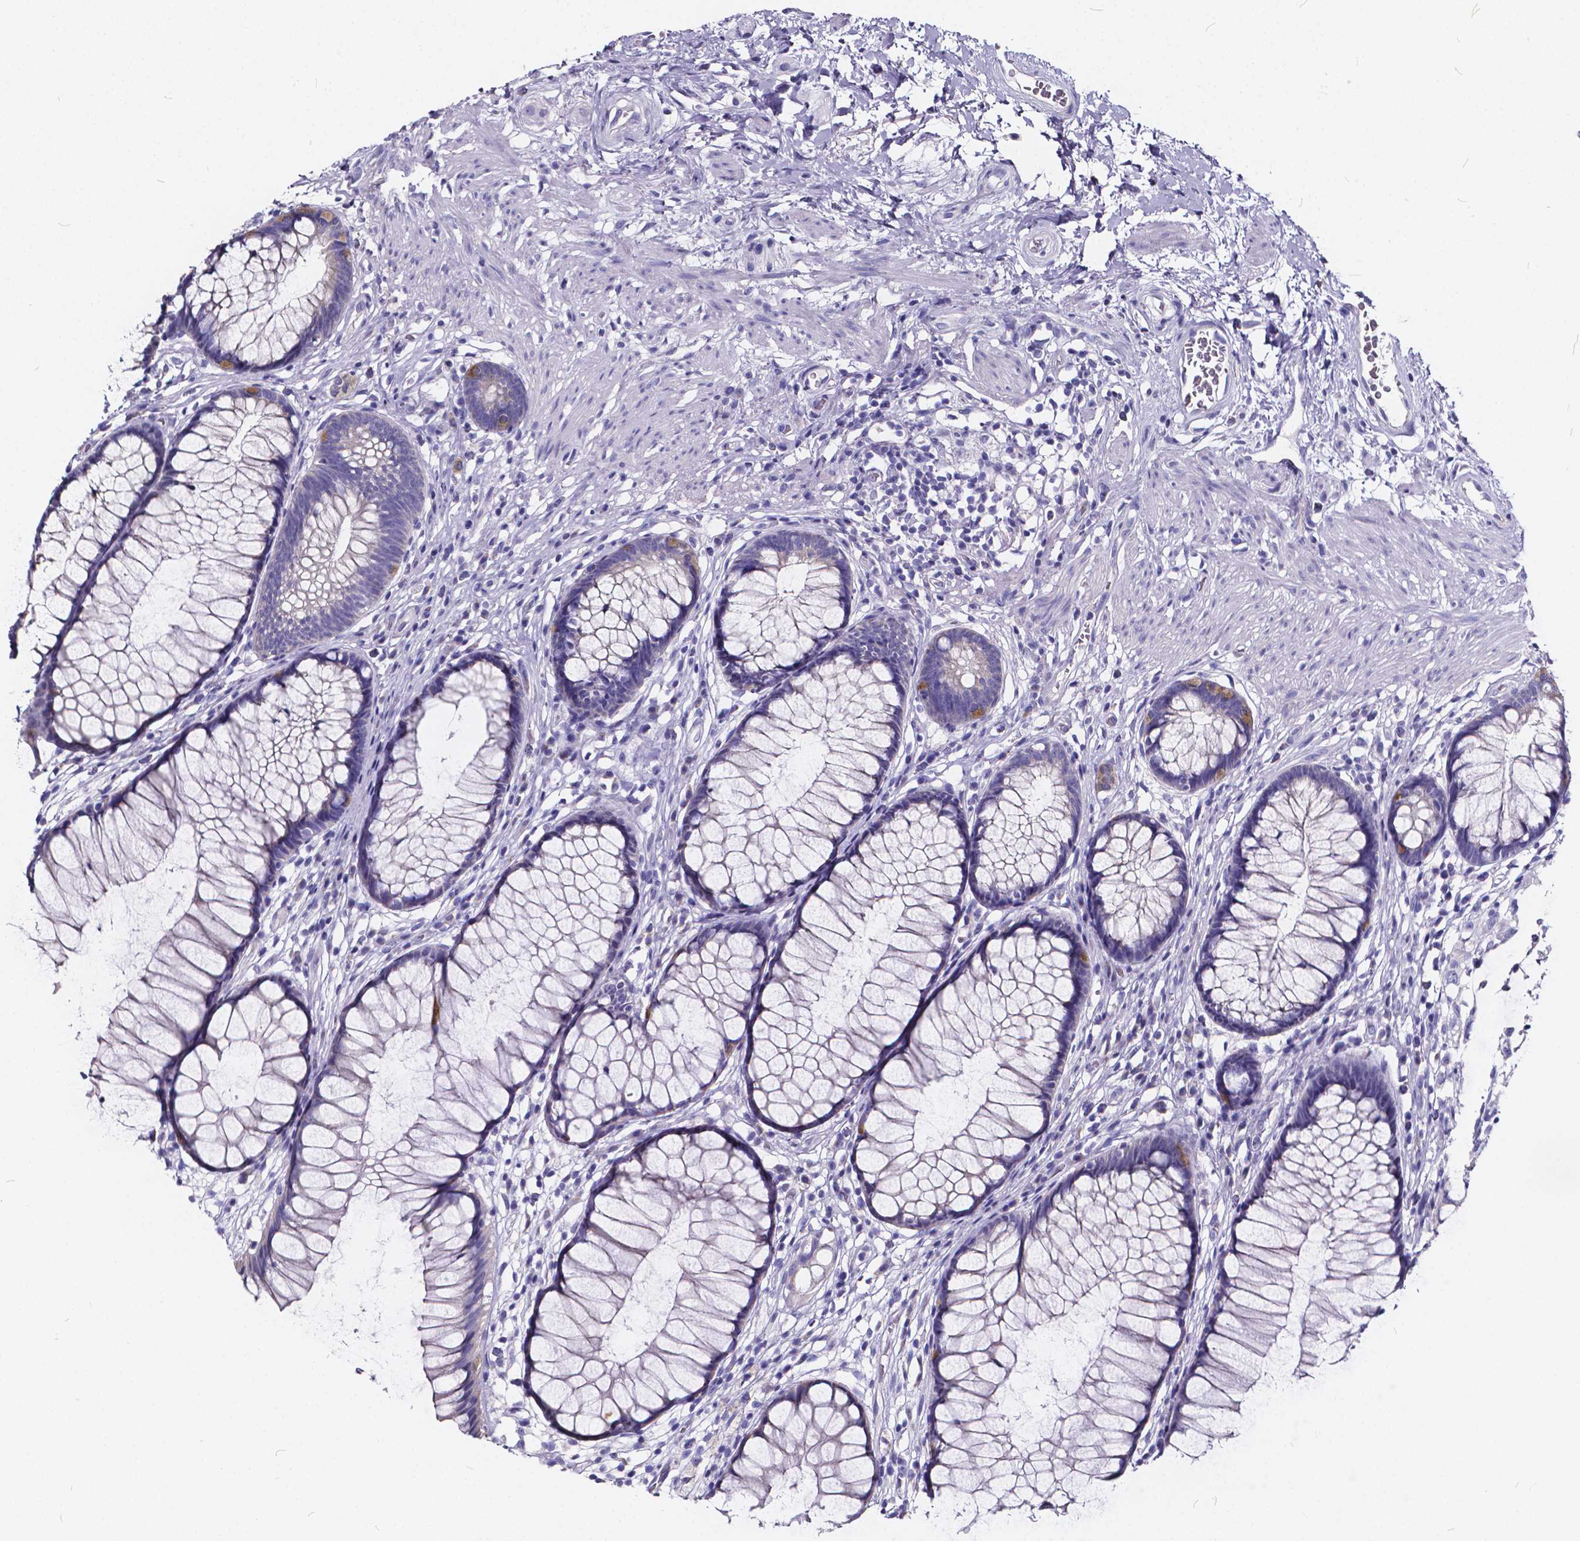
{"staining": {"intensity": "negative", "quantity": "none", "location": "none"}, "tissue": "rectum", "cell_type": "Glandular cells", "image_type": "normal", "snomed": [{"axis": "morphology", "description": "Normal tissue, NOS"}, {"axis": "topography", "description": "Smooth muscle"}, {"axis": "topography", "description": "Rectum"}], "caption": "The IHC image has no significant staining in glandular cells of rectum. The staining is performed using DAB (3,3'-diaminobenzidine) brown chromogen with nuclei counter-stained in using hematoxylin.", "gene": "SPEF2", "patient": {"sex": "male", "age": 53}}